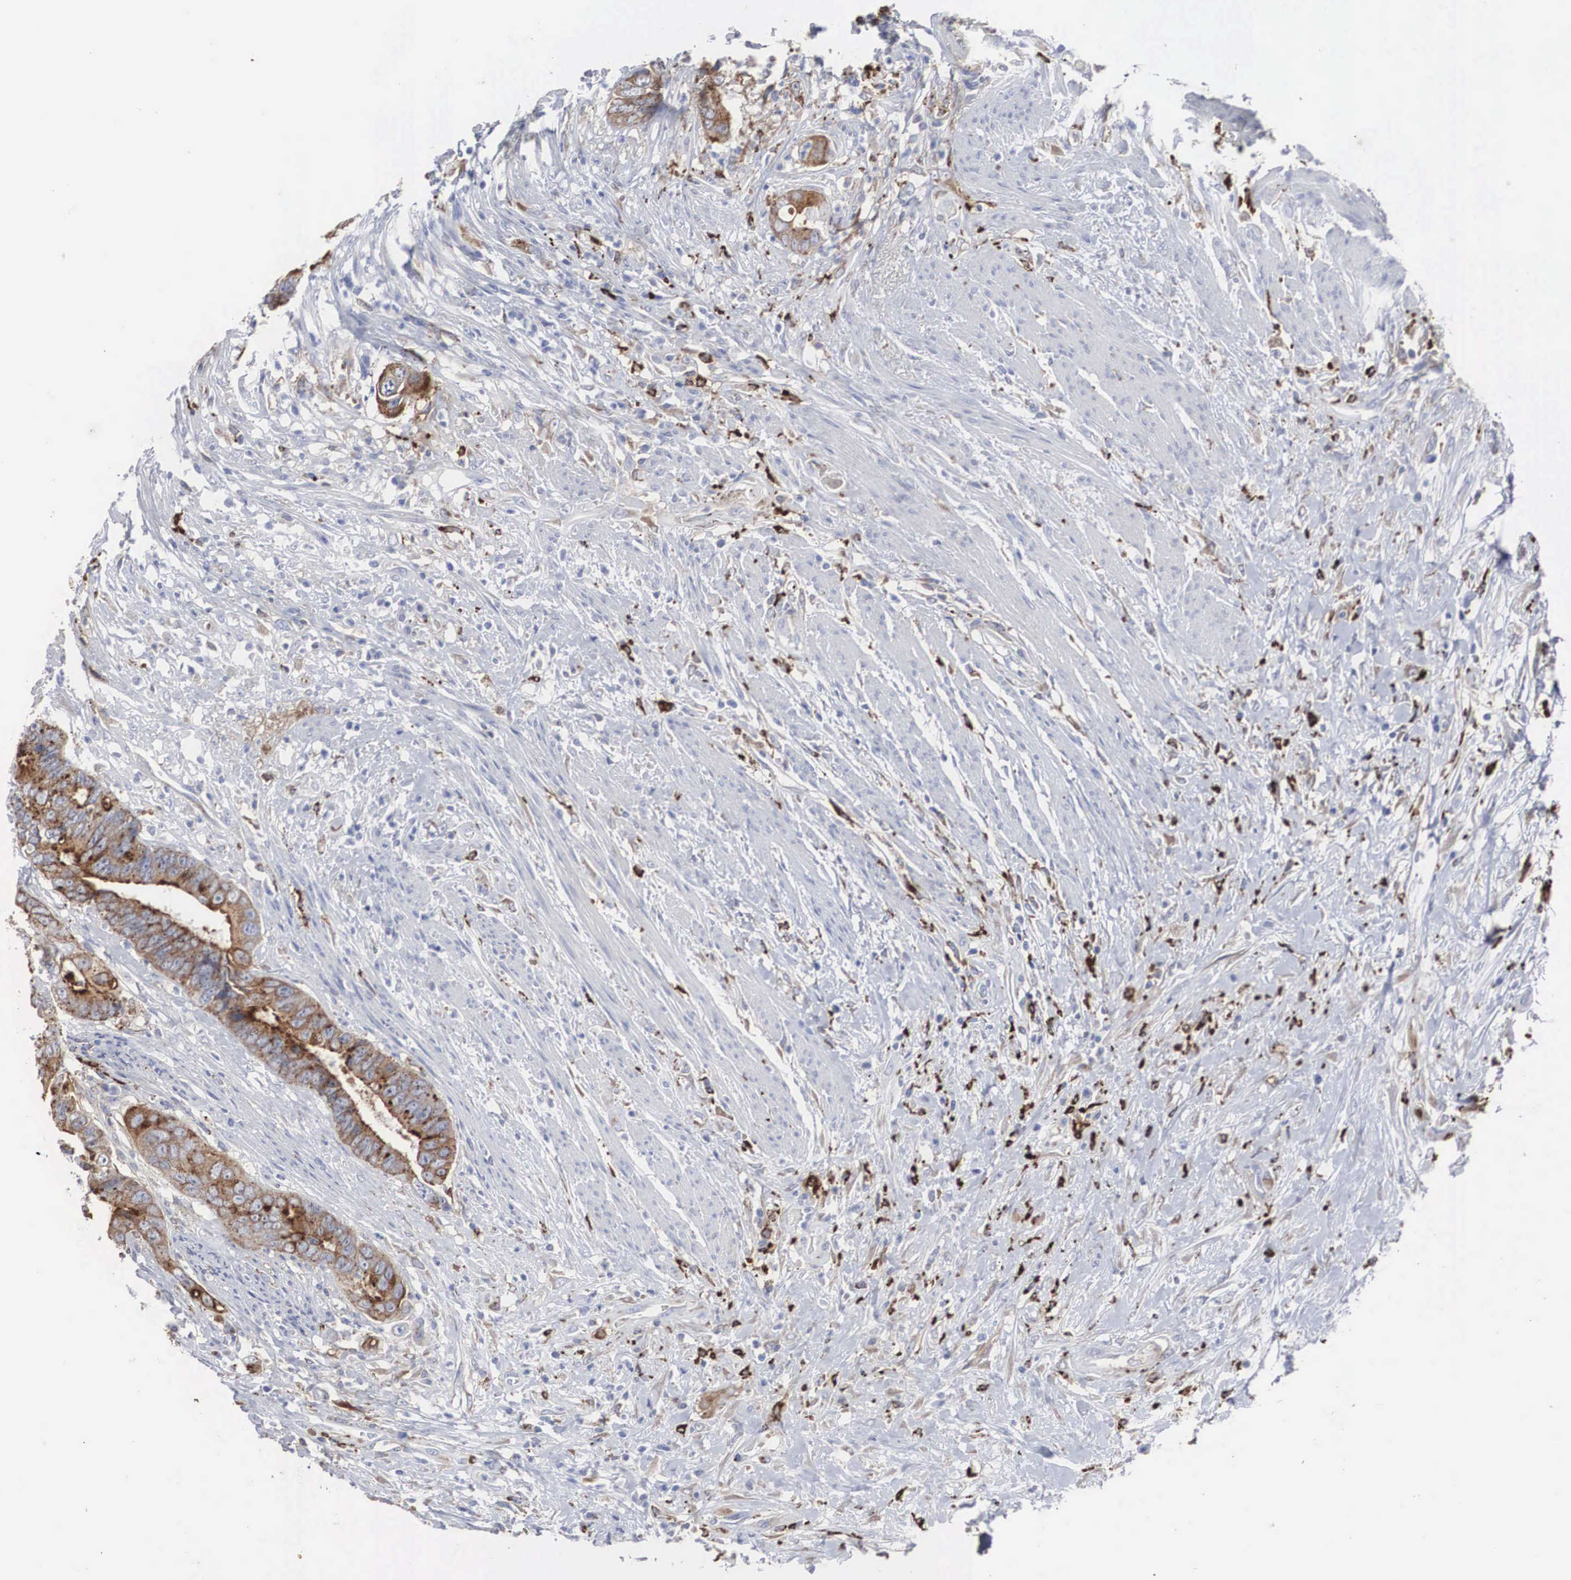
{"staining": {"intensity": "moderate", "quantity": "25%-75%", "location": "cytoplasmic/membranous"}, "tissue": "colorectal cancer", "cell_type": "Tumor cells", "image_type": "cancer", "snomed": [{"axis": "morphology", "description": "Adenocarcinoma, NOS"}, {"axis": "topography", "description": "Rectum"}], "caption": "The micrograph shows a brown stain indicating the presence of a protein in the cytoplasmic/membranous of tumor cells in adenocarcinoma (colorectal).", "gene": "LGALS3BP", "patient": {"sex": "female", "age": 65}}